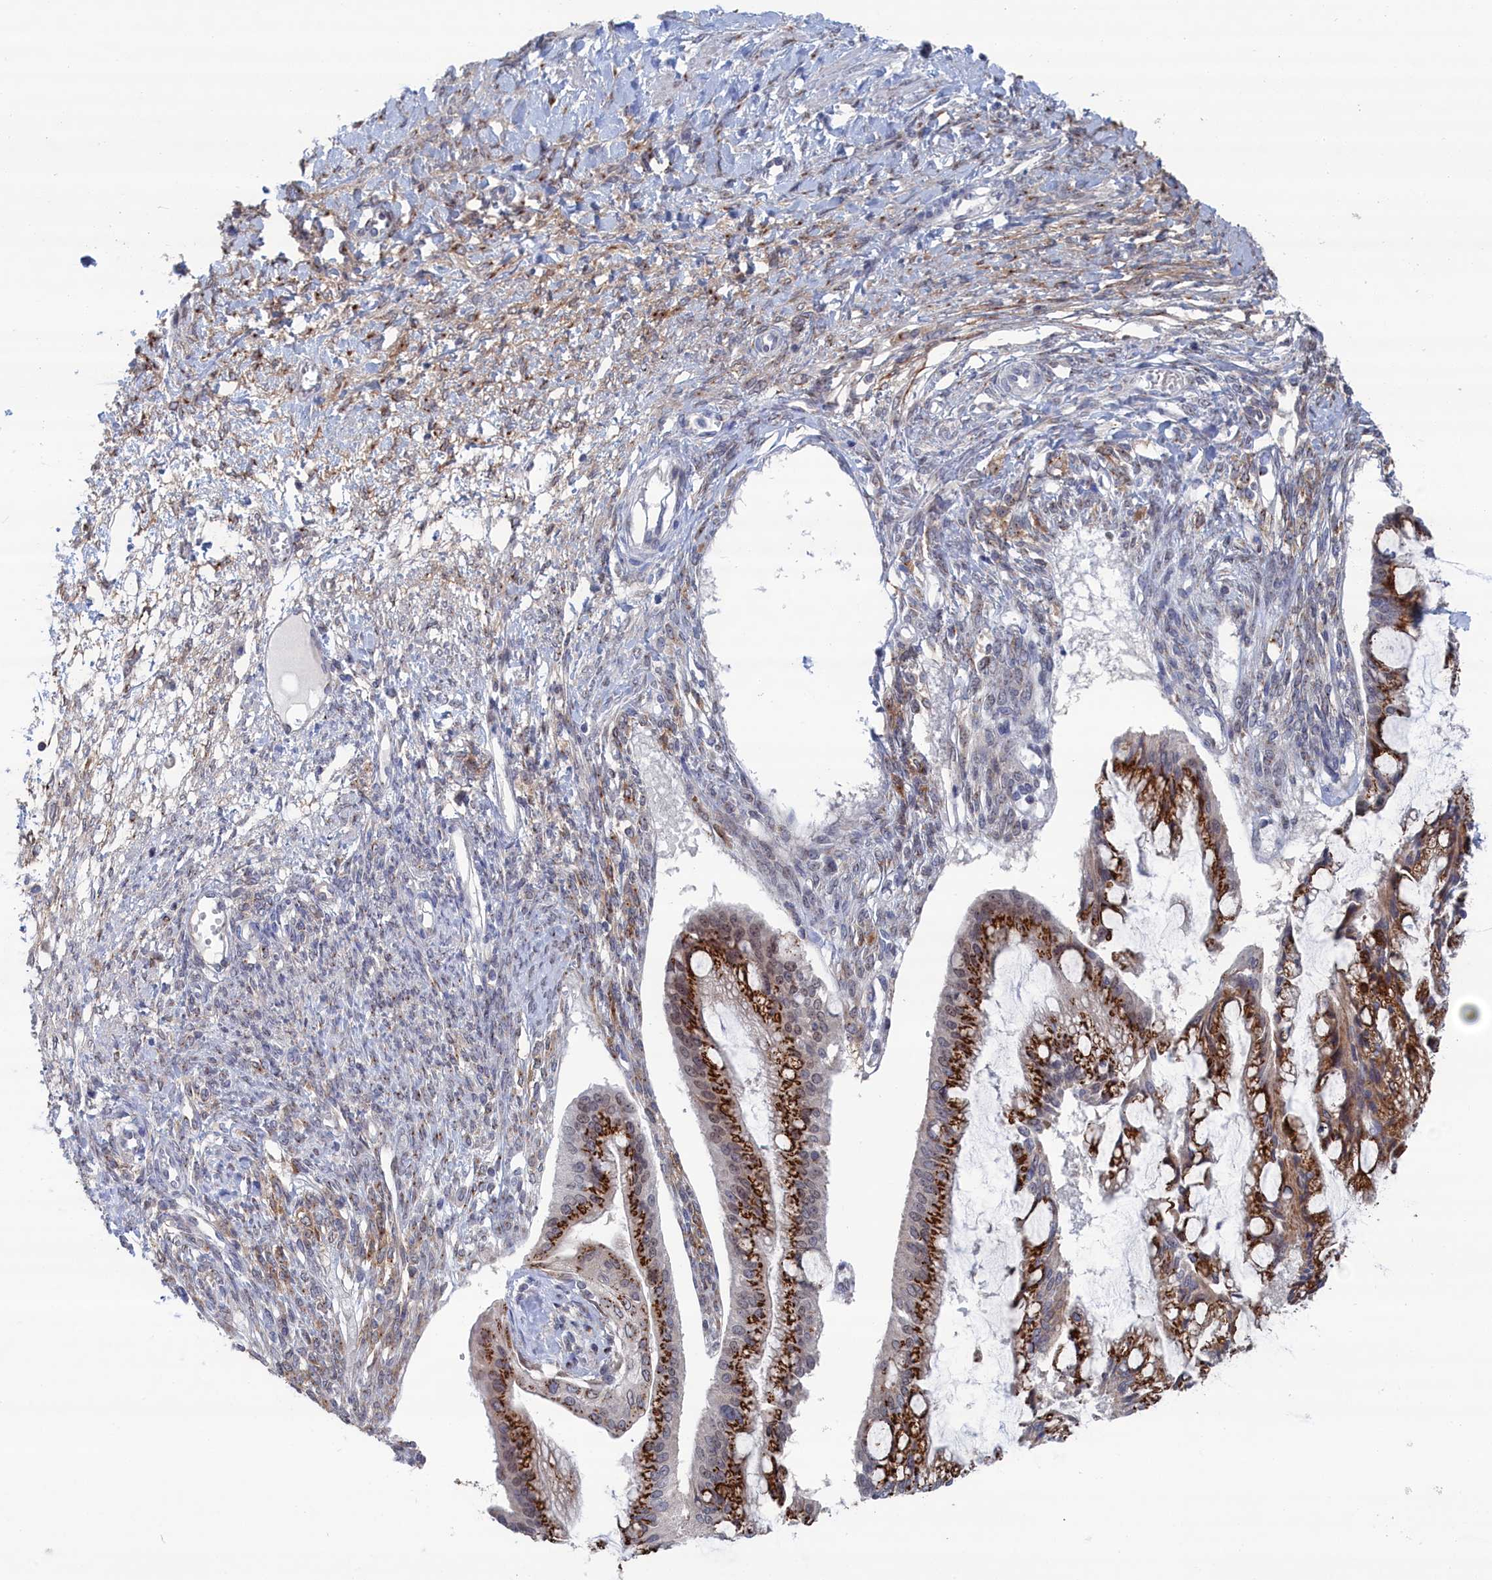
{"staining": {"intensity": "strong", "quantity": ">75%", "location": "cytoplasmic/membranous"}, "tissue": "ovarian cancer", "cell_type": "Tumor cells", "image_type": "cancer", "snomed": [{"axis": "morphology", "description": "Cystadenocarcinoma, mucinous, NOS"}, {"axis": "topography", "description": "Ovary"}], "caption": "Ovarian cancer (mucinous cystadenocarcinoma) stained with a brown dye displays strong cytoplasmic/membranous positive expression in approximately >75% of tumor cells.", "gene": "IRX1", "patient": {"sex": "female", "age": 73}}